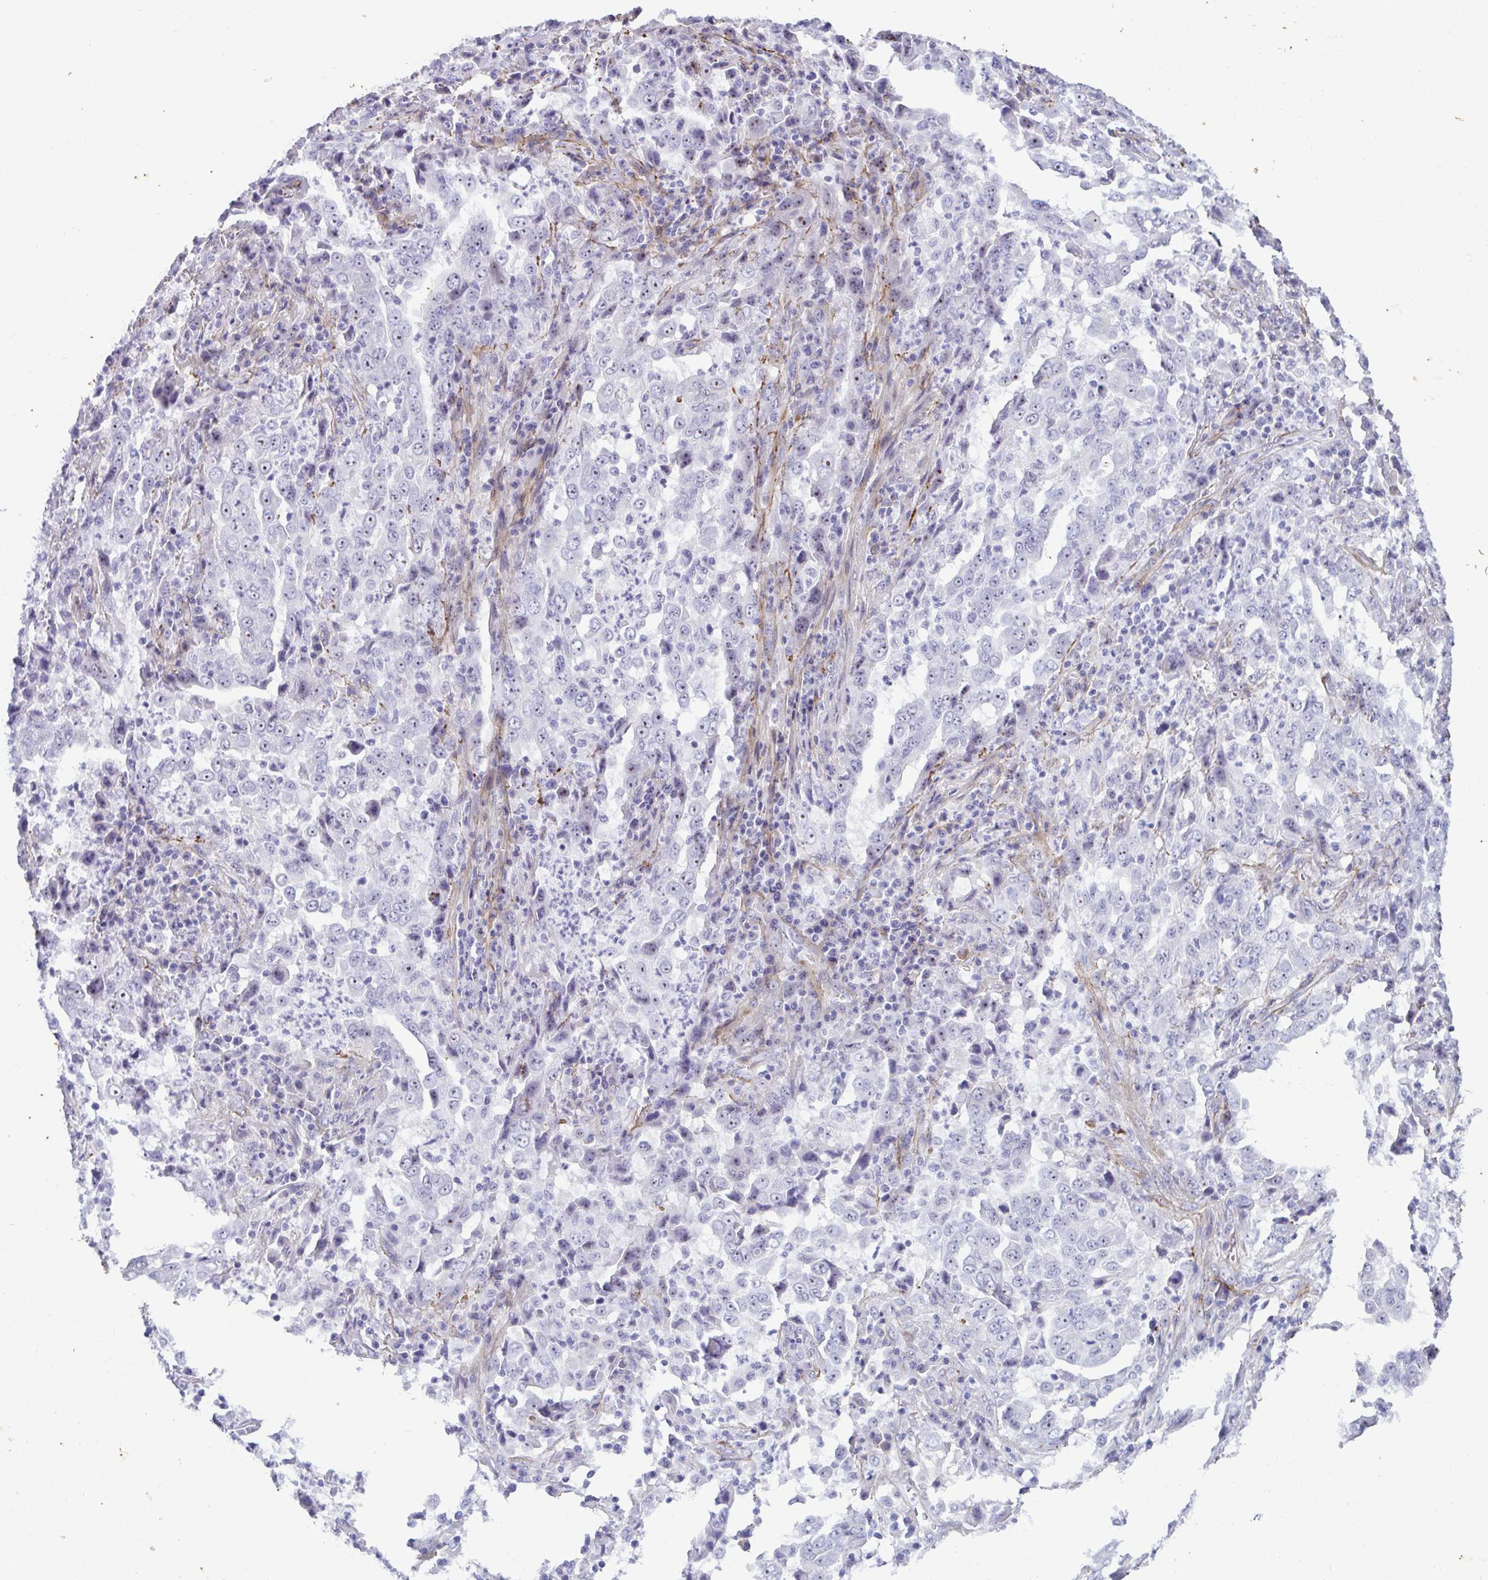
{"staining": {"intensity": "negative", "quantity": "none", "location": "none"}, "tissue": "lung cancer", "cell_type": "Tumor cells", "image_type": "cancer", "snomed": [{"axis": "morphology", "description": "Adenocarcinoma, NOS"}, {"axis": "topography", "description": "Lung"}], "caption": "Tumor cells are negative for brown protein staining in lung cancer.", "gene": "LHFPL6", "patient": {"sex": "male", "age": 67}}